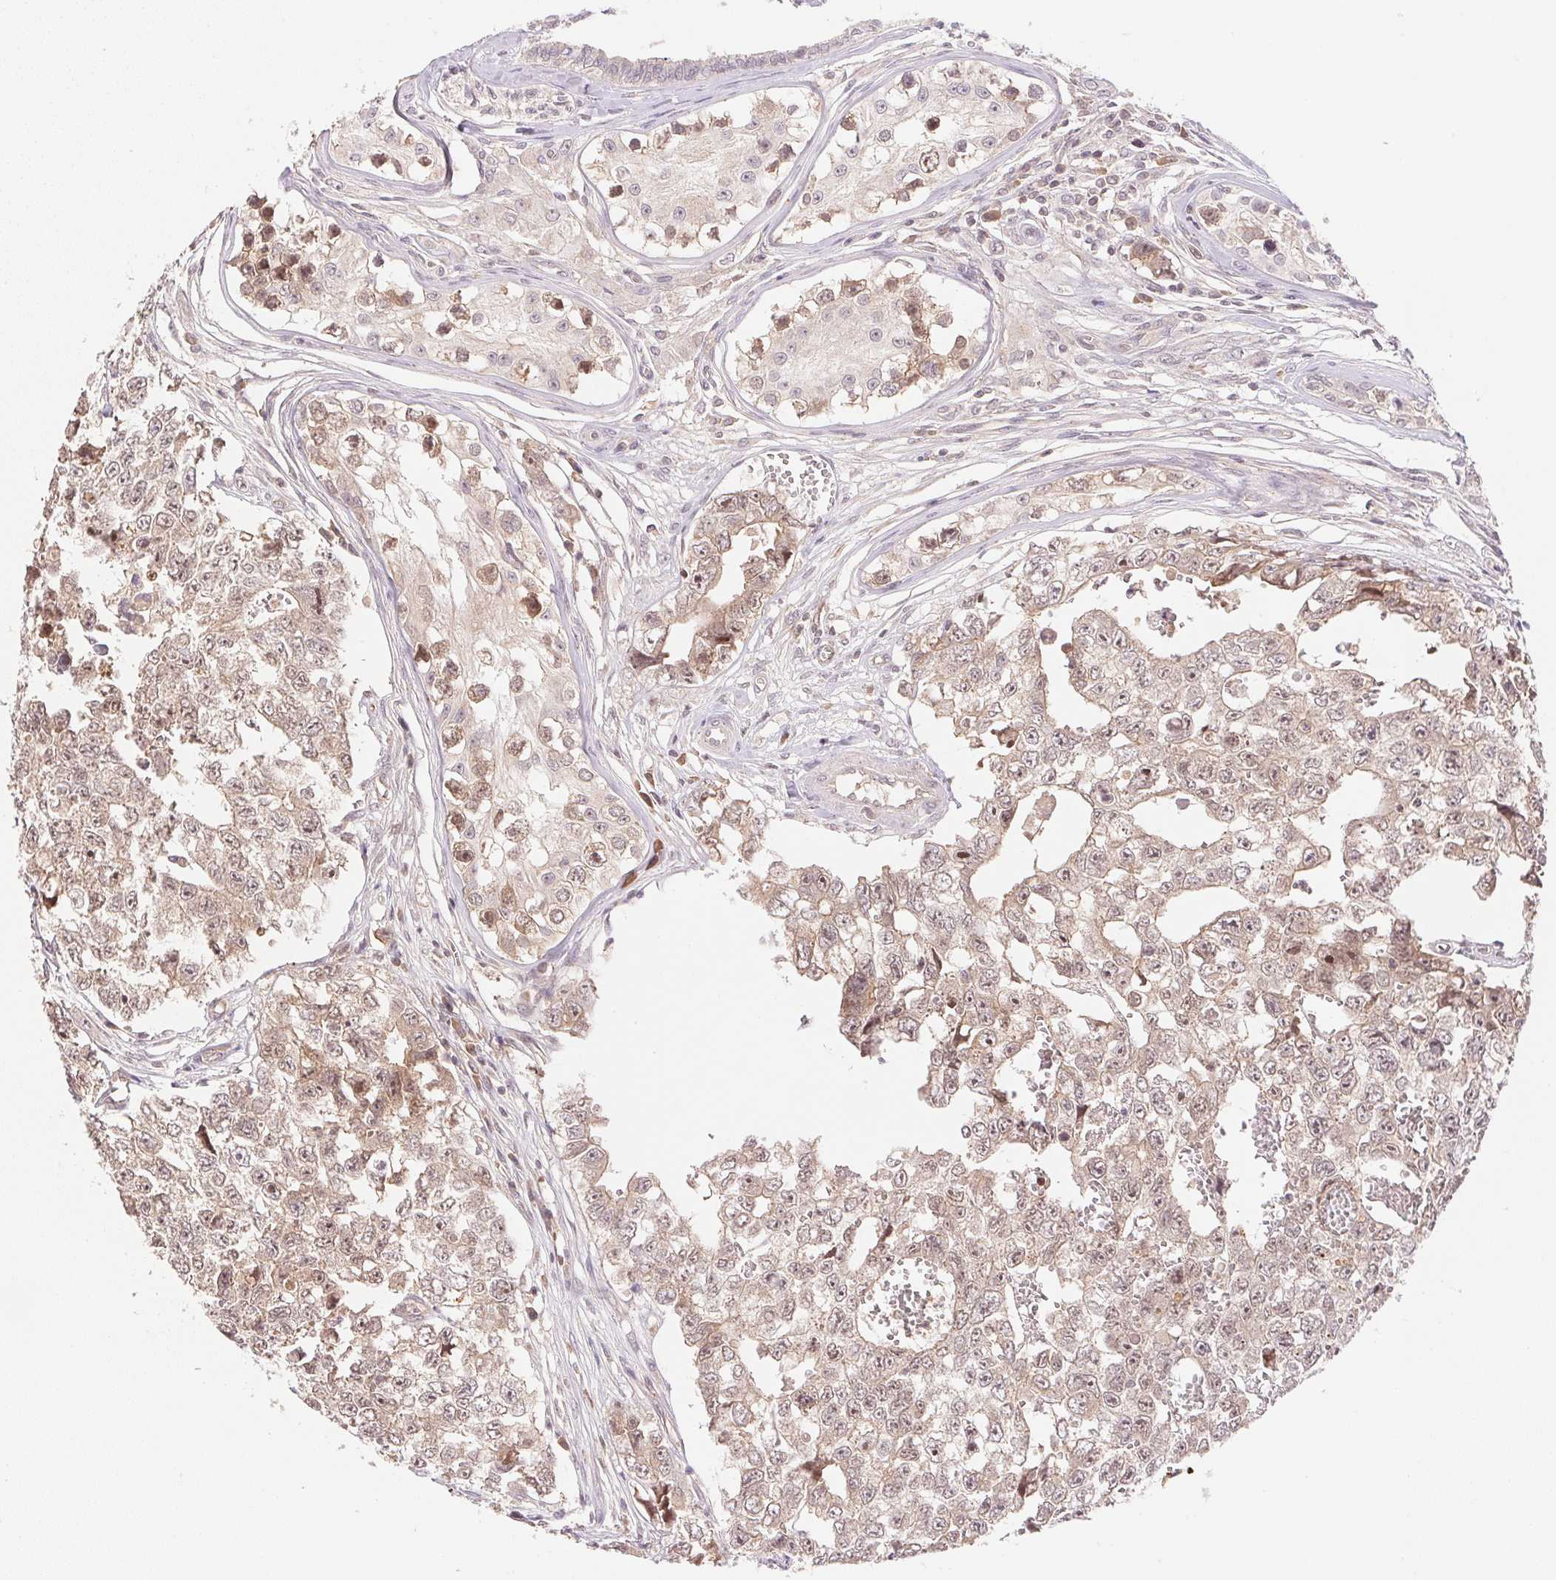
{"staining": {"intensity": "weak", "quantity": ">75%", "location": "cytoplasmic/membranous"}, "tissue": "testis cancer", "cell_type": "Tumor cells", "image_type": "cancer", "snomed": [{"axis": "morphology", "description": "Carcinoma, Embryonal, NOS"}, {"axis": "topography", "description": "Testis"}], "caption": "Testis cancer was stained to show a protein in brown. There is low levels of weak cytoplasmic/membranous positivity in about >75% of tumor cells.", "gene": "BNIP5", "patient": {"sex": "male", "age": 18}}